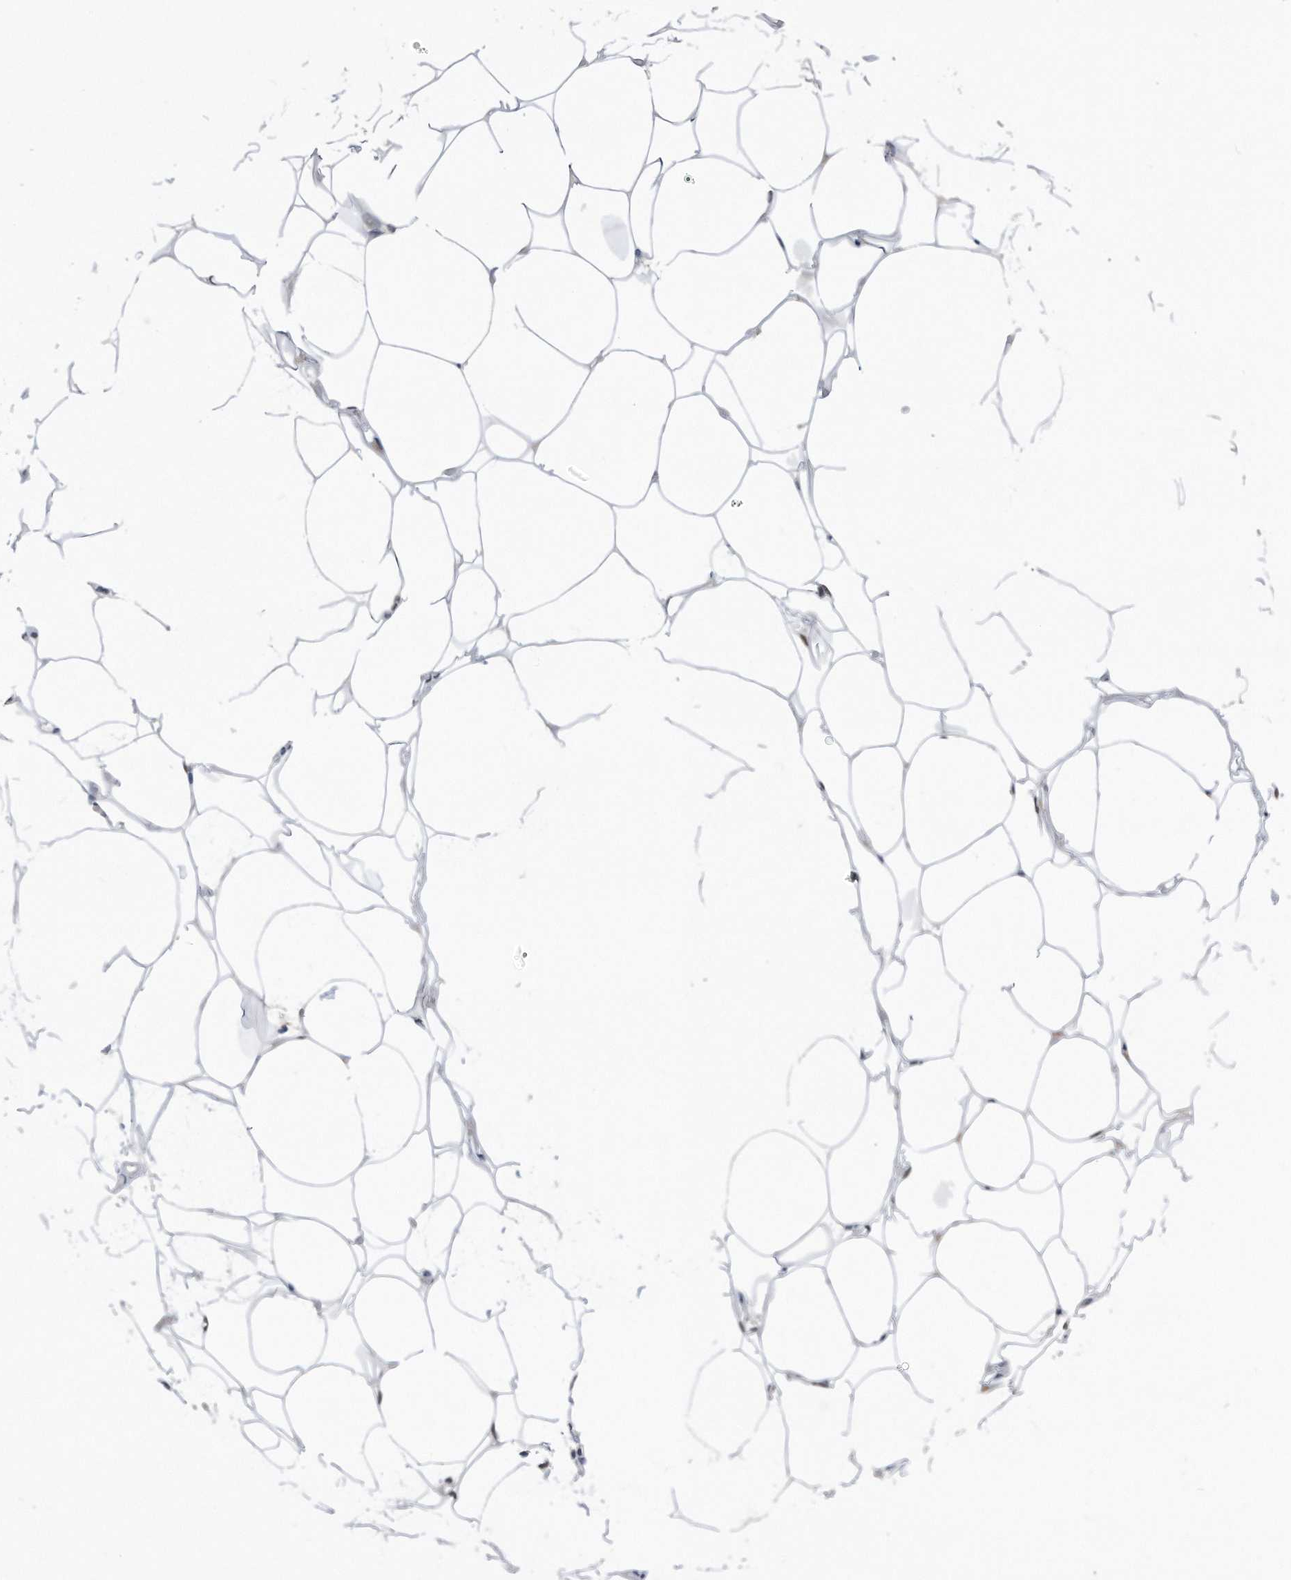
{"staining": {"intensity": "negative", "quantity": "none", "location": "none"}, "tissue": "adipose tissue", "cell_type": "Adipocytes", "image_type": "normal", "snomed": [{"axis": "morphology", "description": "Normal tissue, NOS"}, {"axis": "topography", "description": "Breast"}], "caption": "Micrograph shows no protein expression in adipocytes of unremarkable adipose tissue.", "gene": "PCNA", "patient": {"sex": "female", "age": 23}}